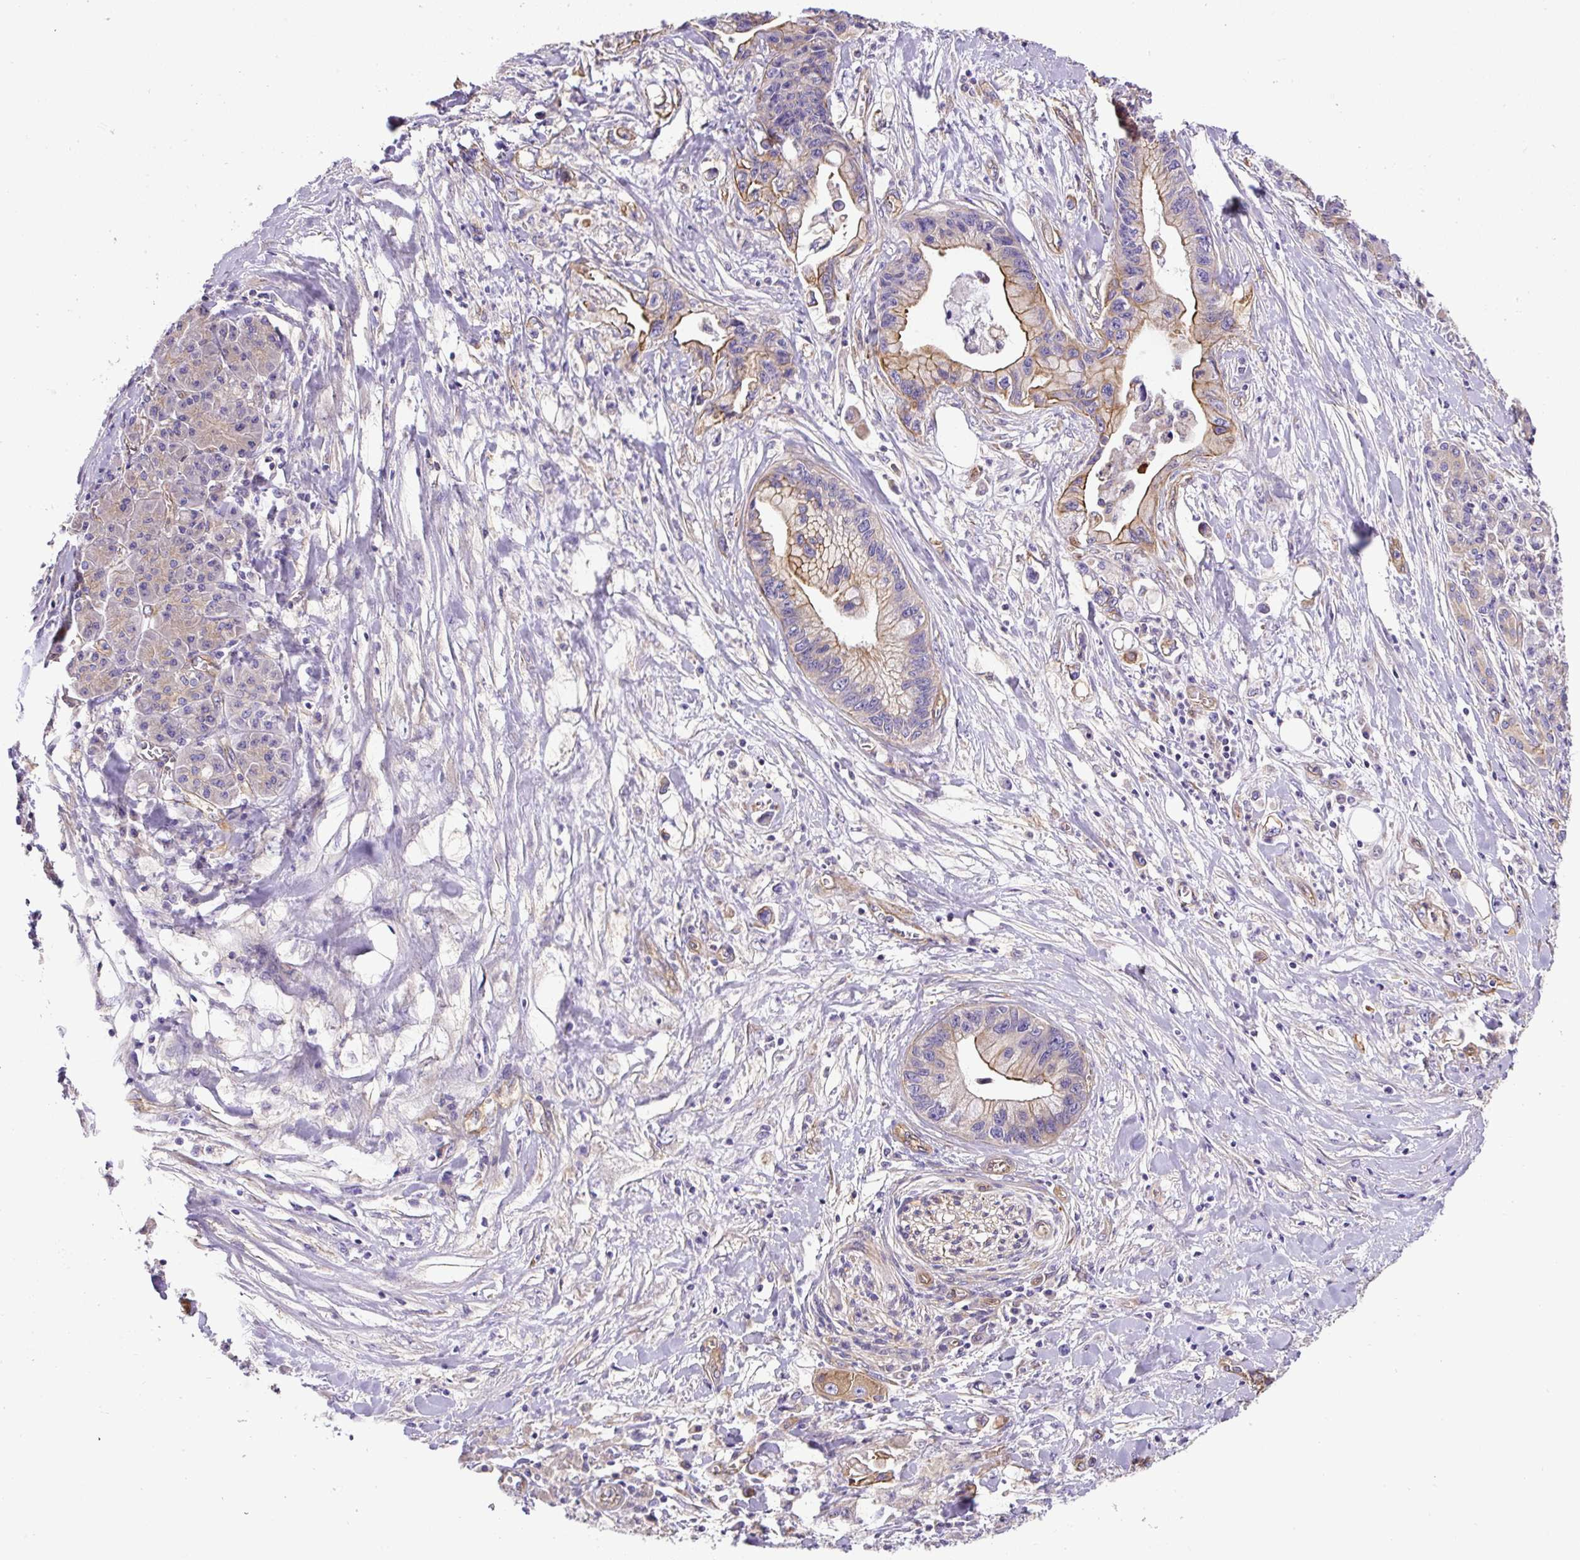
{"staining": {"intensity": "moderate", "quantity": "25%-75%", "location": "cytoplasmic/membranous"}, "tissue": "pancreatic cancer", "cell_type": "Tumor cells", "image_type": "cancer", "snomed": [{"axis": "morphology", "description": "Adenocarcinoma, NOS"}, {"axis": "topography", "description": "Pancreas"}], "caption": "Adenocarcinoma (pancreatic) was stained to show a protein in brown. There is medium levels of moderate cytoplasmic/membranous staining in approximately 25%-75% of tumor cells.", "gene": "DCTN1", "patient": {"sex": "male", "age": 61}}